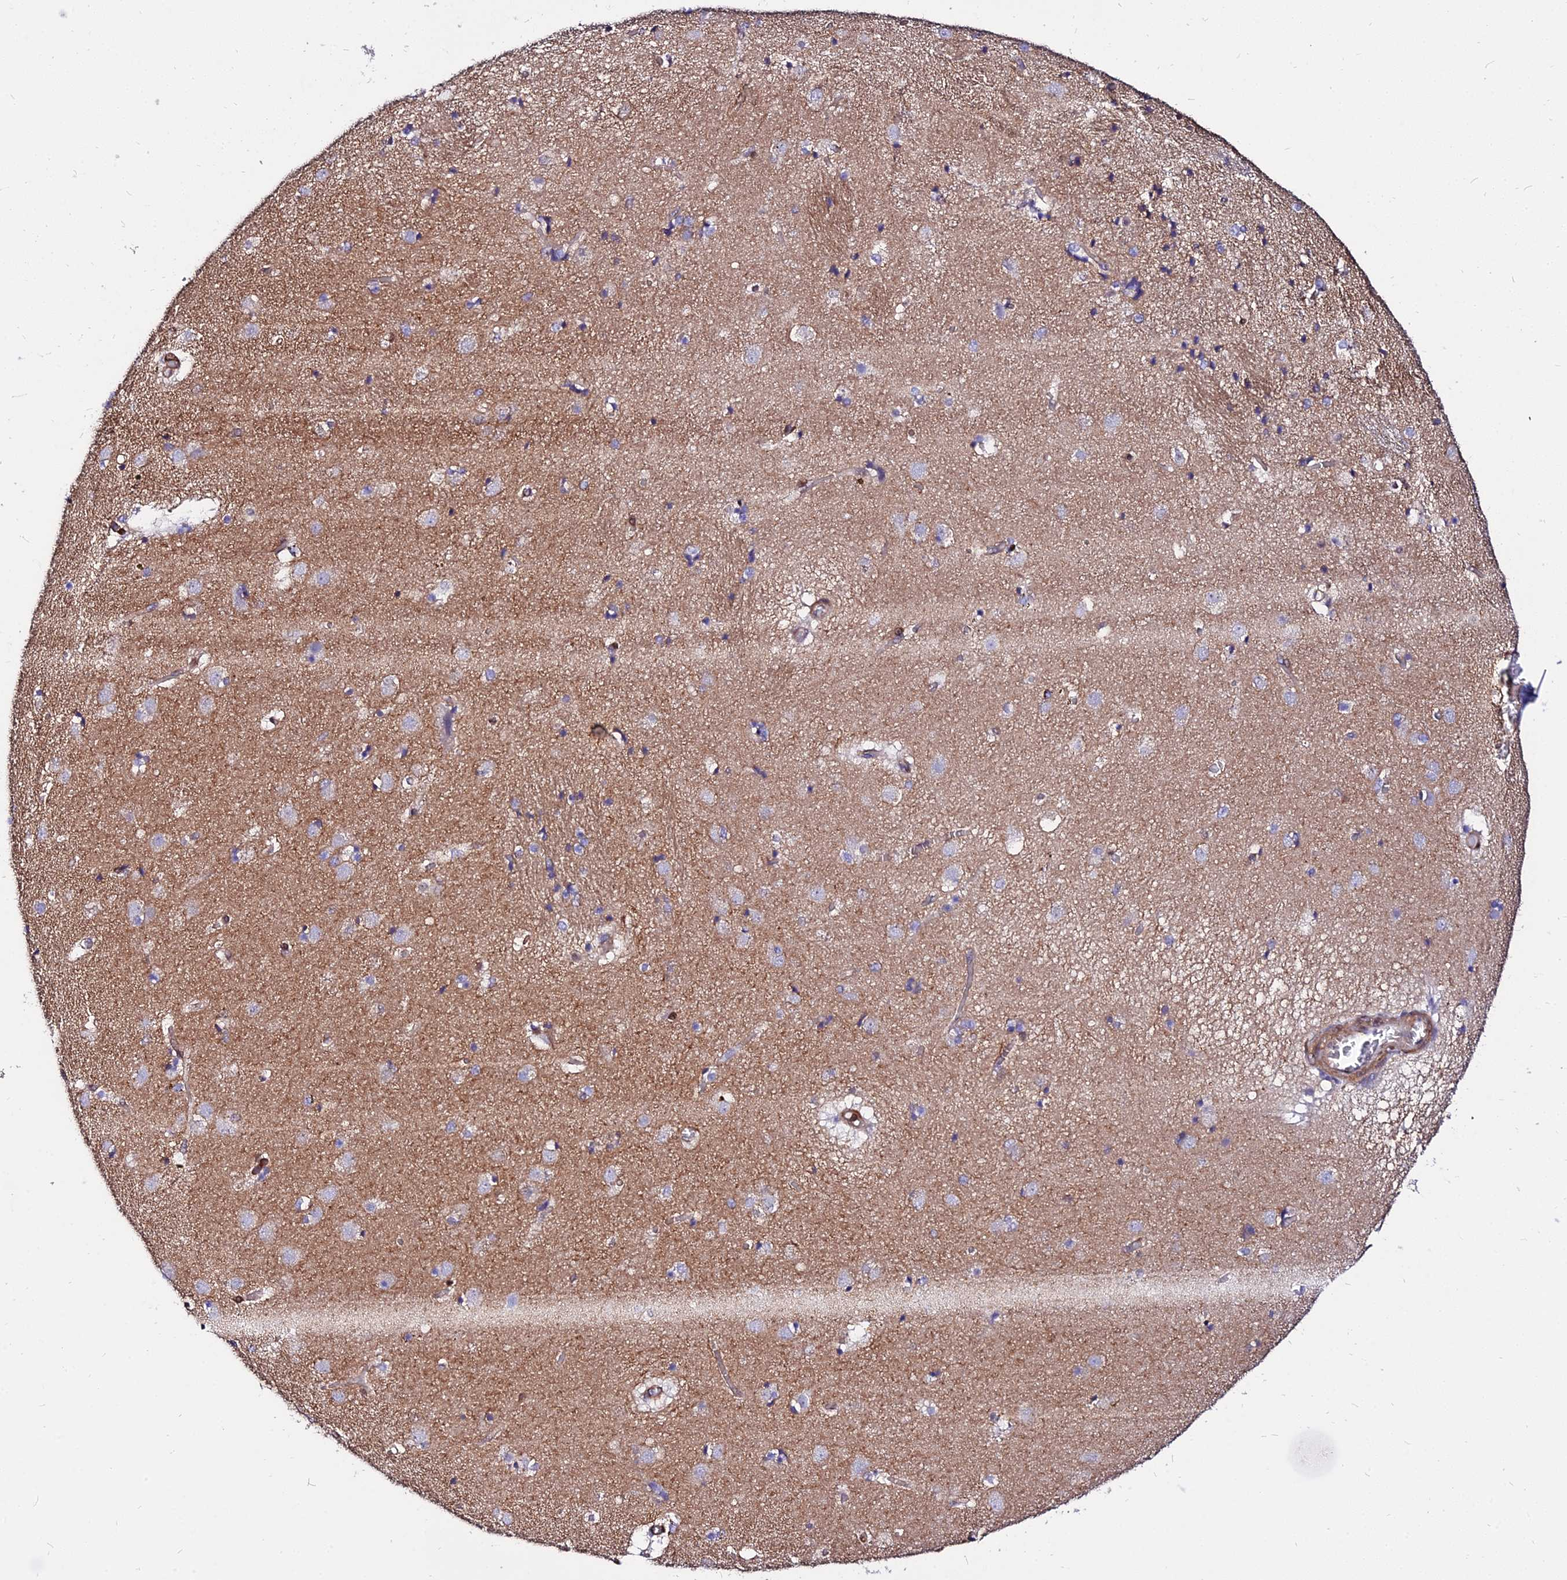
{"staining": {"intensity": "weak", "quantity": "25%-75%", "location": "cytoplasmic/membranous"}, "tissue": "caudate", "cell_type": "Glial cells", "image_type": "normal", "snomed": [{"axis": "morphology", "description": "Normal tissue, NOS"}, {"axis": "topography", "description": "Lateral ventricle wall"}], "caption": "The photomicrograph displays a brown stain indicating the presence of a protein in the cytoplasmic/membranous of glial cells in caudate. Nuclei are stained in blue.", "gene": "CSRP1", "patient": {"sex": "male", "age": 70}}